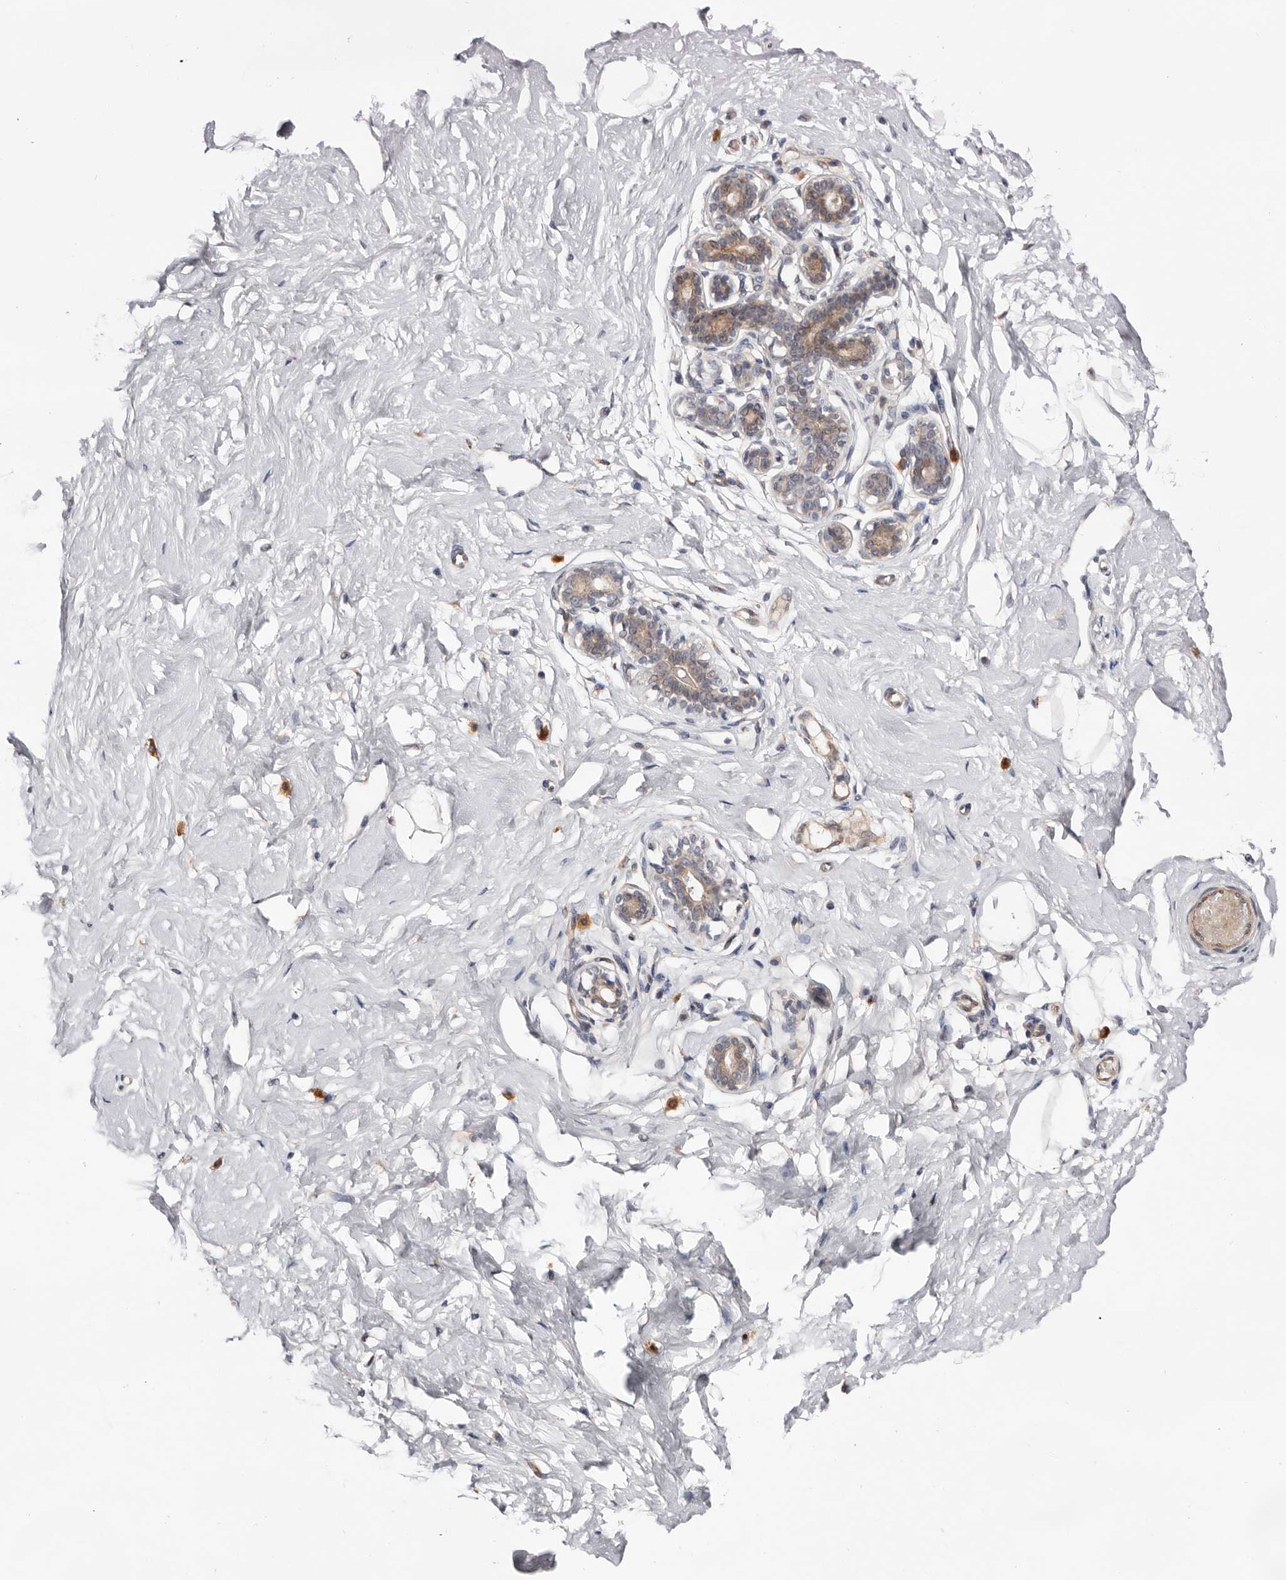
{"staining": {"intensity": "negative", "quantity": "none", "location": "none"}, "tissue": "breast", "cell_type": "Adipocytes", "image_type": "normal", "snomed": [{"axis": "morphology", "description": "Normal tissue, NOS"}, {"axis": "morphology", "description": "Adenoma, NOS"}, {"axis": "topography", "description": "Breast"}], "caption": "IHC micrograph of unremarkable breast: human breast stained with DAB shows no significant protein expression in adipocytes. The staining is performed using DAB (3,3'-diaminobenzidine) brown chromogen with nuclei counter-stained in using hematoxylin.", "gene": "USH1C", "patient": {"sex": "female", "age": 23}}